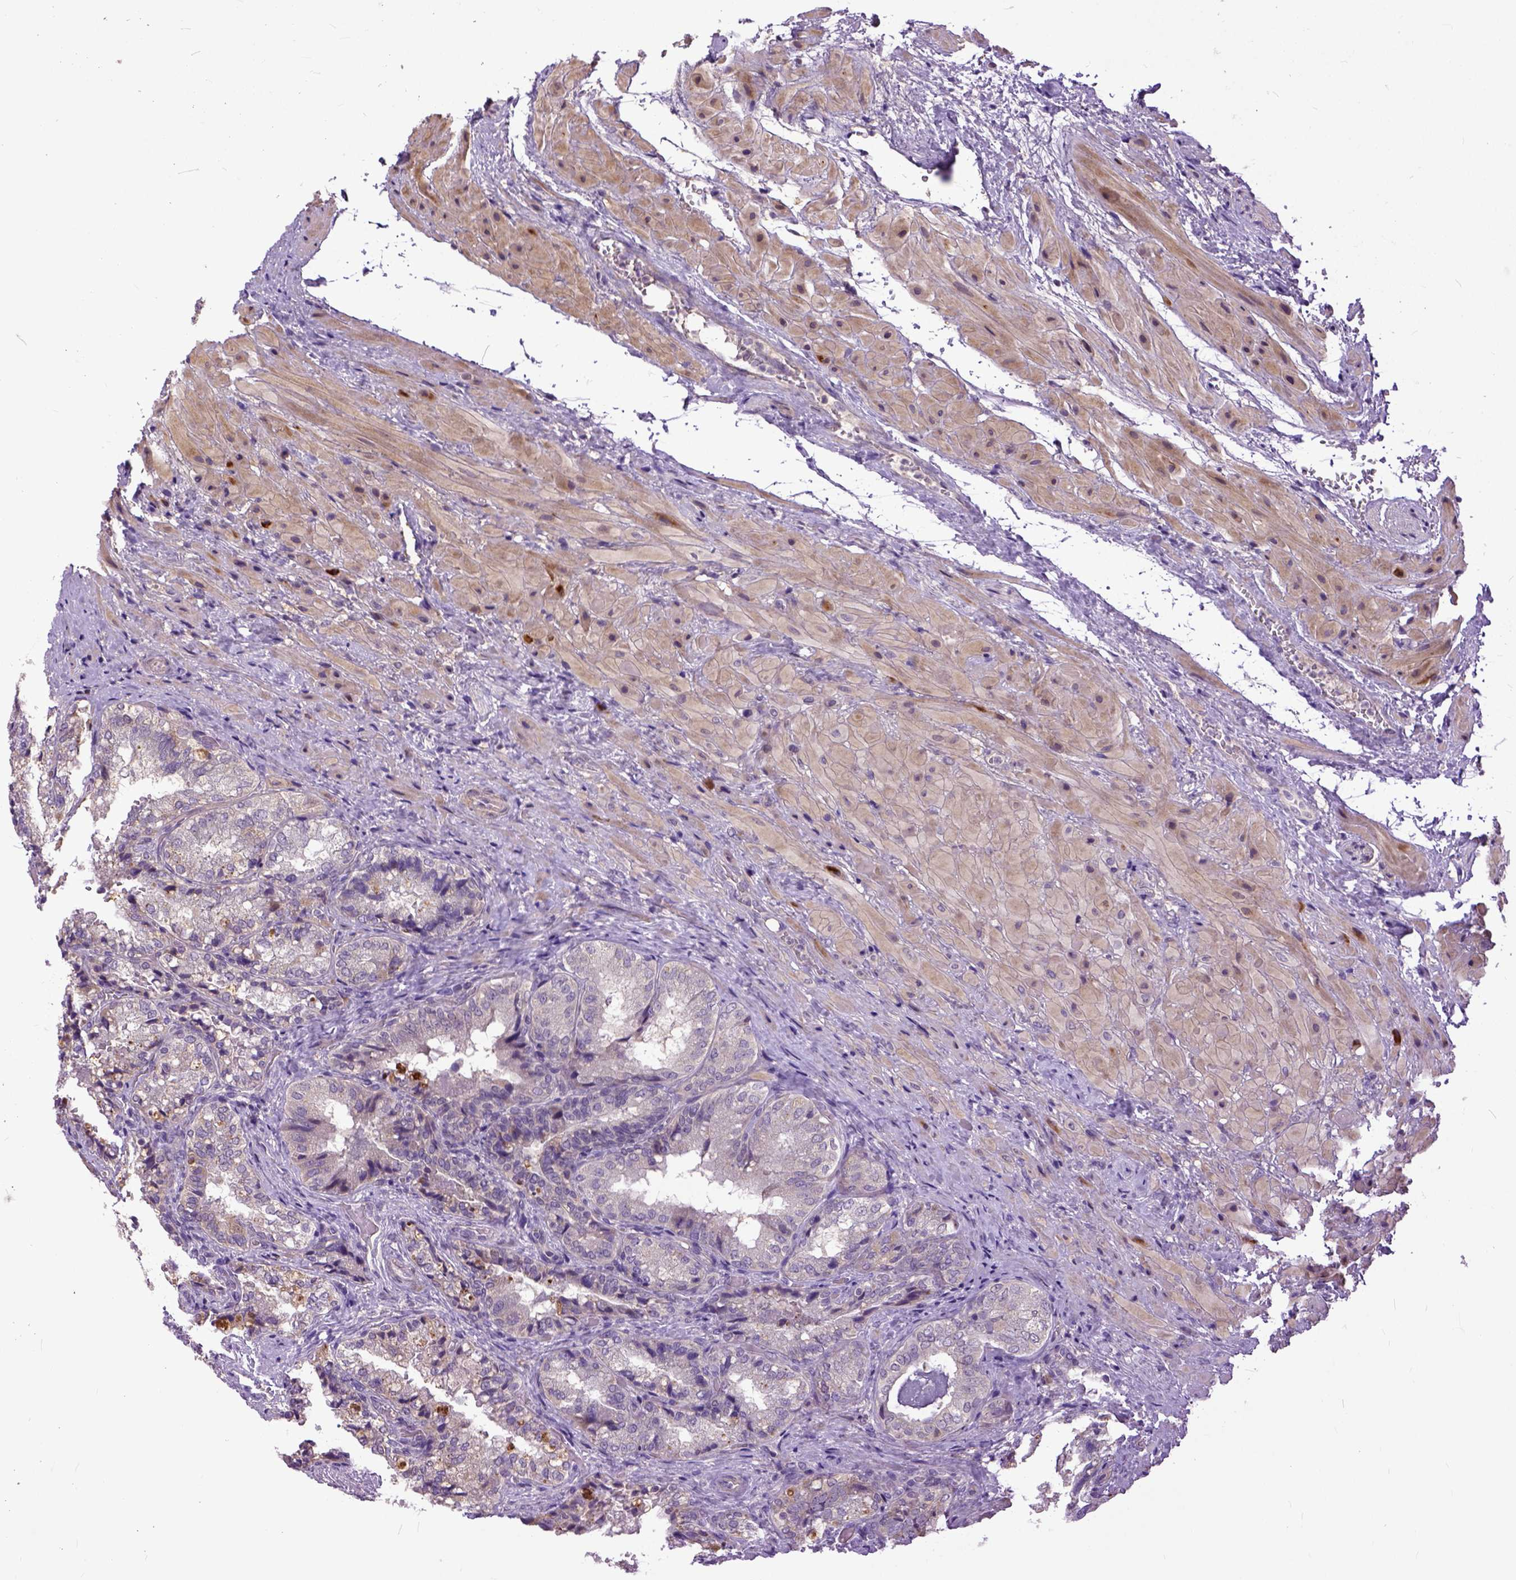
{"staining": {"intensity": "negative", "quantity": "none", "location": "none"}, "tissue": "seminal vesicle", "cell_type": "Glandular cells", "image_type": "normal", "snomed": [{"axis": "morphology", "description": "Normal tissue, NOS"}, {"axis": "topography", "description": "Seminal veicle"}], "caption": "High magnification brightfield microscopy of benign seminal vesicle stained with DAB (3,3'-diaminobenzidine) (brown) and counterstained with hematoxylin (blue): glandular cells show no significant expression.", "gene": "CPNE1", "patient": {"sex": "male", "age": 57}}